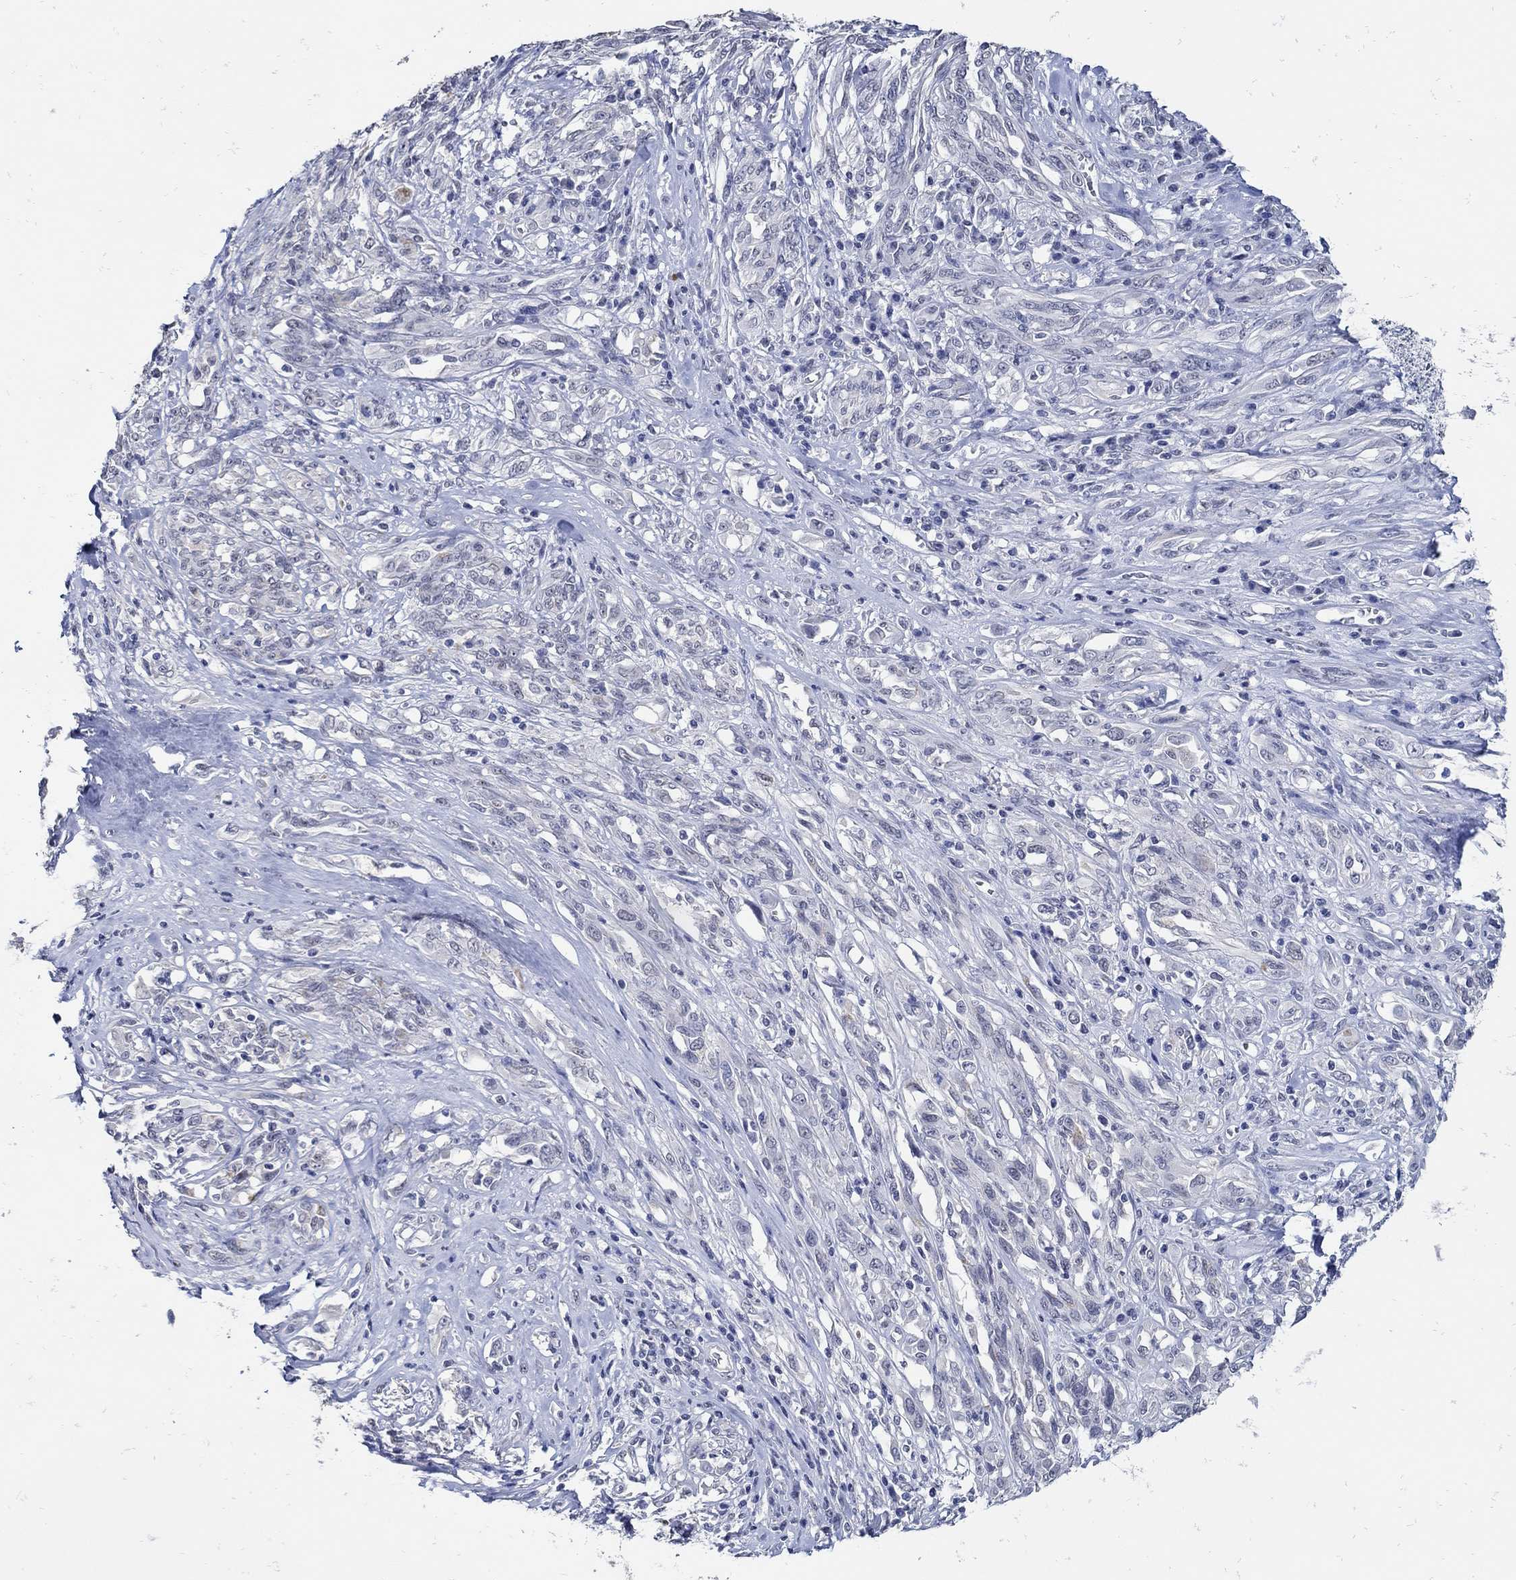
{"staining": {"intensity": "weak", "quantity": "<25%", "location": "cytoplasmic/membranous"}, "tissue": "melanoma", "cell_type": "Tumor cells", "image_type": "cancer", "snomed": [{"axis": "morphology", "description": "Malignant melanoma, NOS"}, {"axis": "topography", "description": "Skin"}], "caption": "IHC photomicrograph of neoplastic tissue: human melanoma stained with DAB exhibits no significant protein staining in tumor cells.", "gene": "KCNN3", "patient": {"sex": "female", "age": 91}}